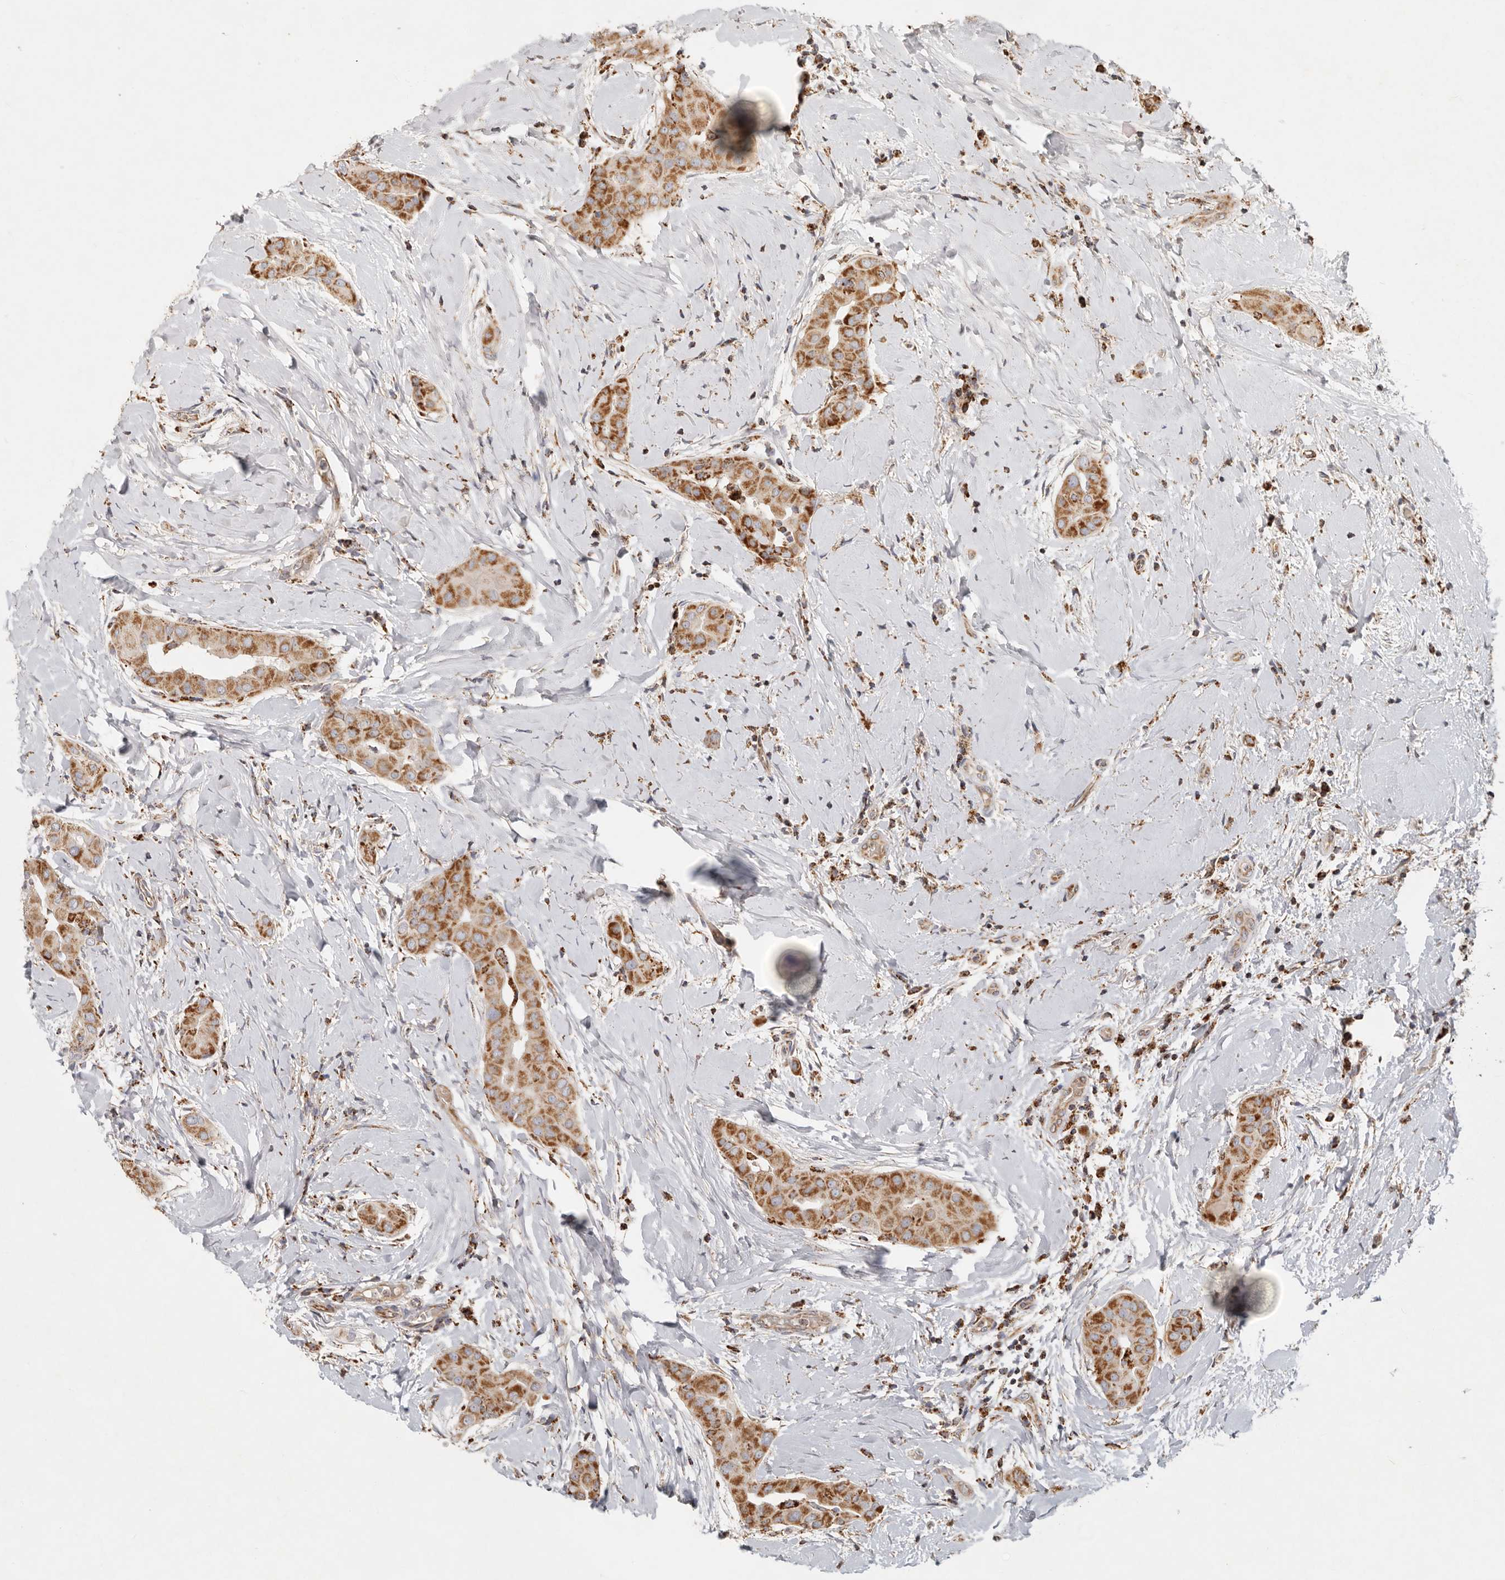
{"staining": {"intensity": "strong", "quantity": ">75%", "location": "cytoplasmic/membranous"}, "tissue": "thyroid cancer", "cell_type": "Tumor cells", "image_type": "cancer", "snomed": [{"axis": "morphology", "description": "Papillary adenocarcinoma, NOS"}, {"axis": "topography", "description": "Thyroid gland"}], "caption": "Immunohistochemical staining of human thyroid papillary adenocarcinoma reveals high levels of strong cytoplasmic/membranous protein staining in about >75% of tumor cells.", "gene": "ARHGEF10L", "patient": {"sex": "male", "age": 33}}